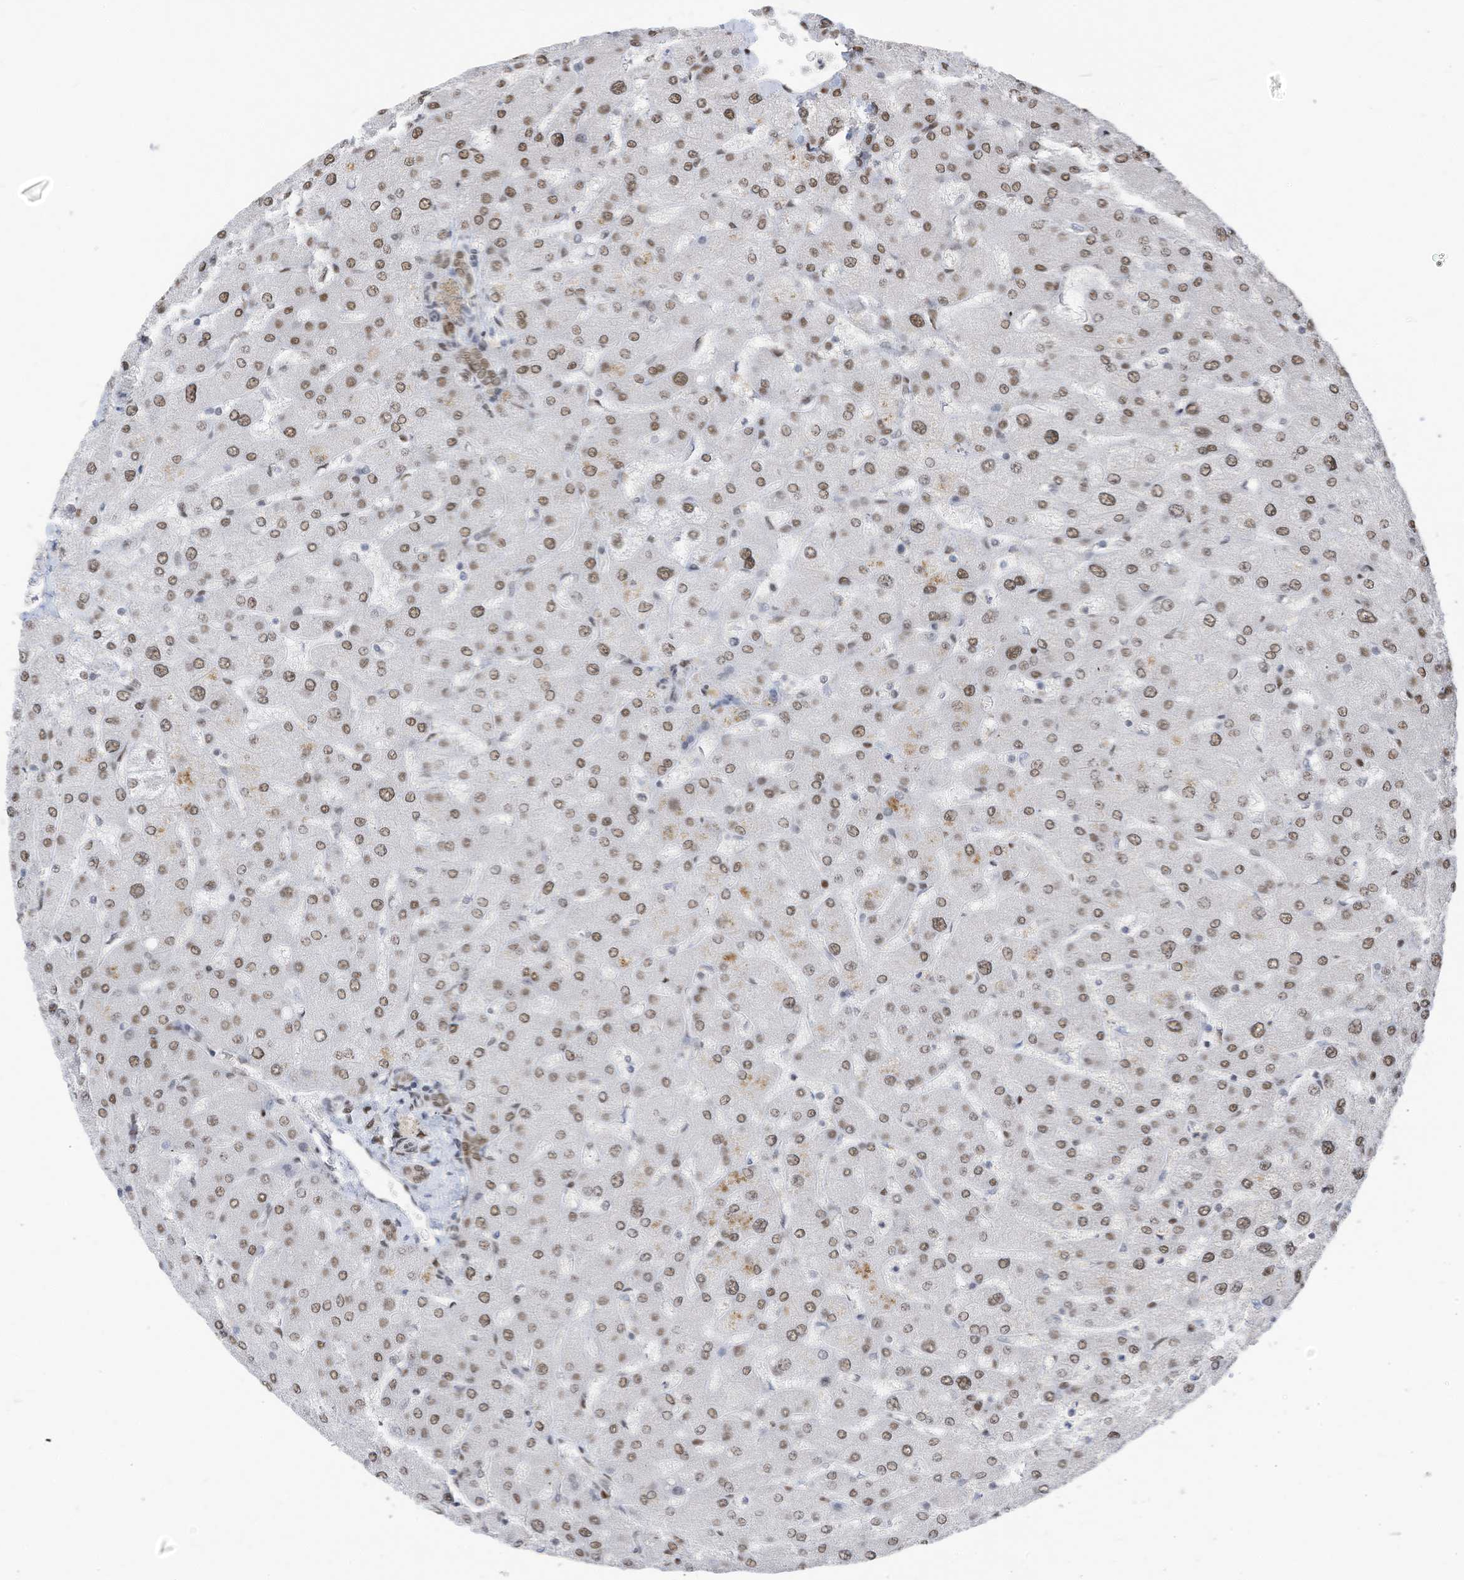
{"staining": {"intensity": "moderate", "quantity": ">75%", "location": "nuclear"}, "tissue": "liver", "cell_type": "Cholangiocytes", "image_type": "normal", "snomed": [{"axis": "morphology", "description": "Normal tissue, NOS"}, {"axis": "topography", "description": "Liver"}], "caption": "A histopathology image showing moderate nuclear positivity in approximately >75% of cholangiocytes in normal liver, as visualized by brown immunohistochemical staining.", "gene": "KHSRP", "patient": {"sex": "male", "age": 55}}